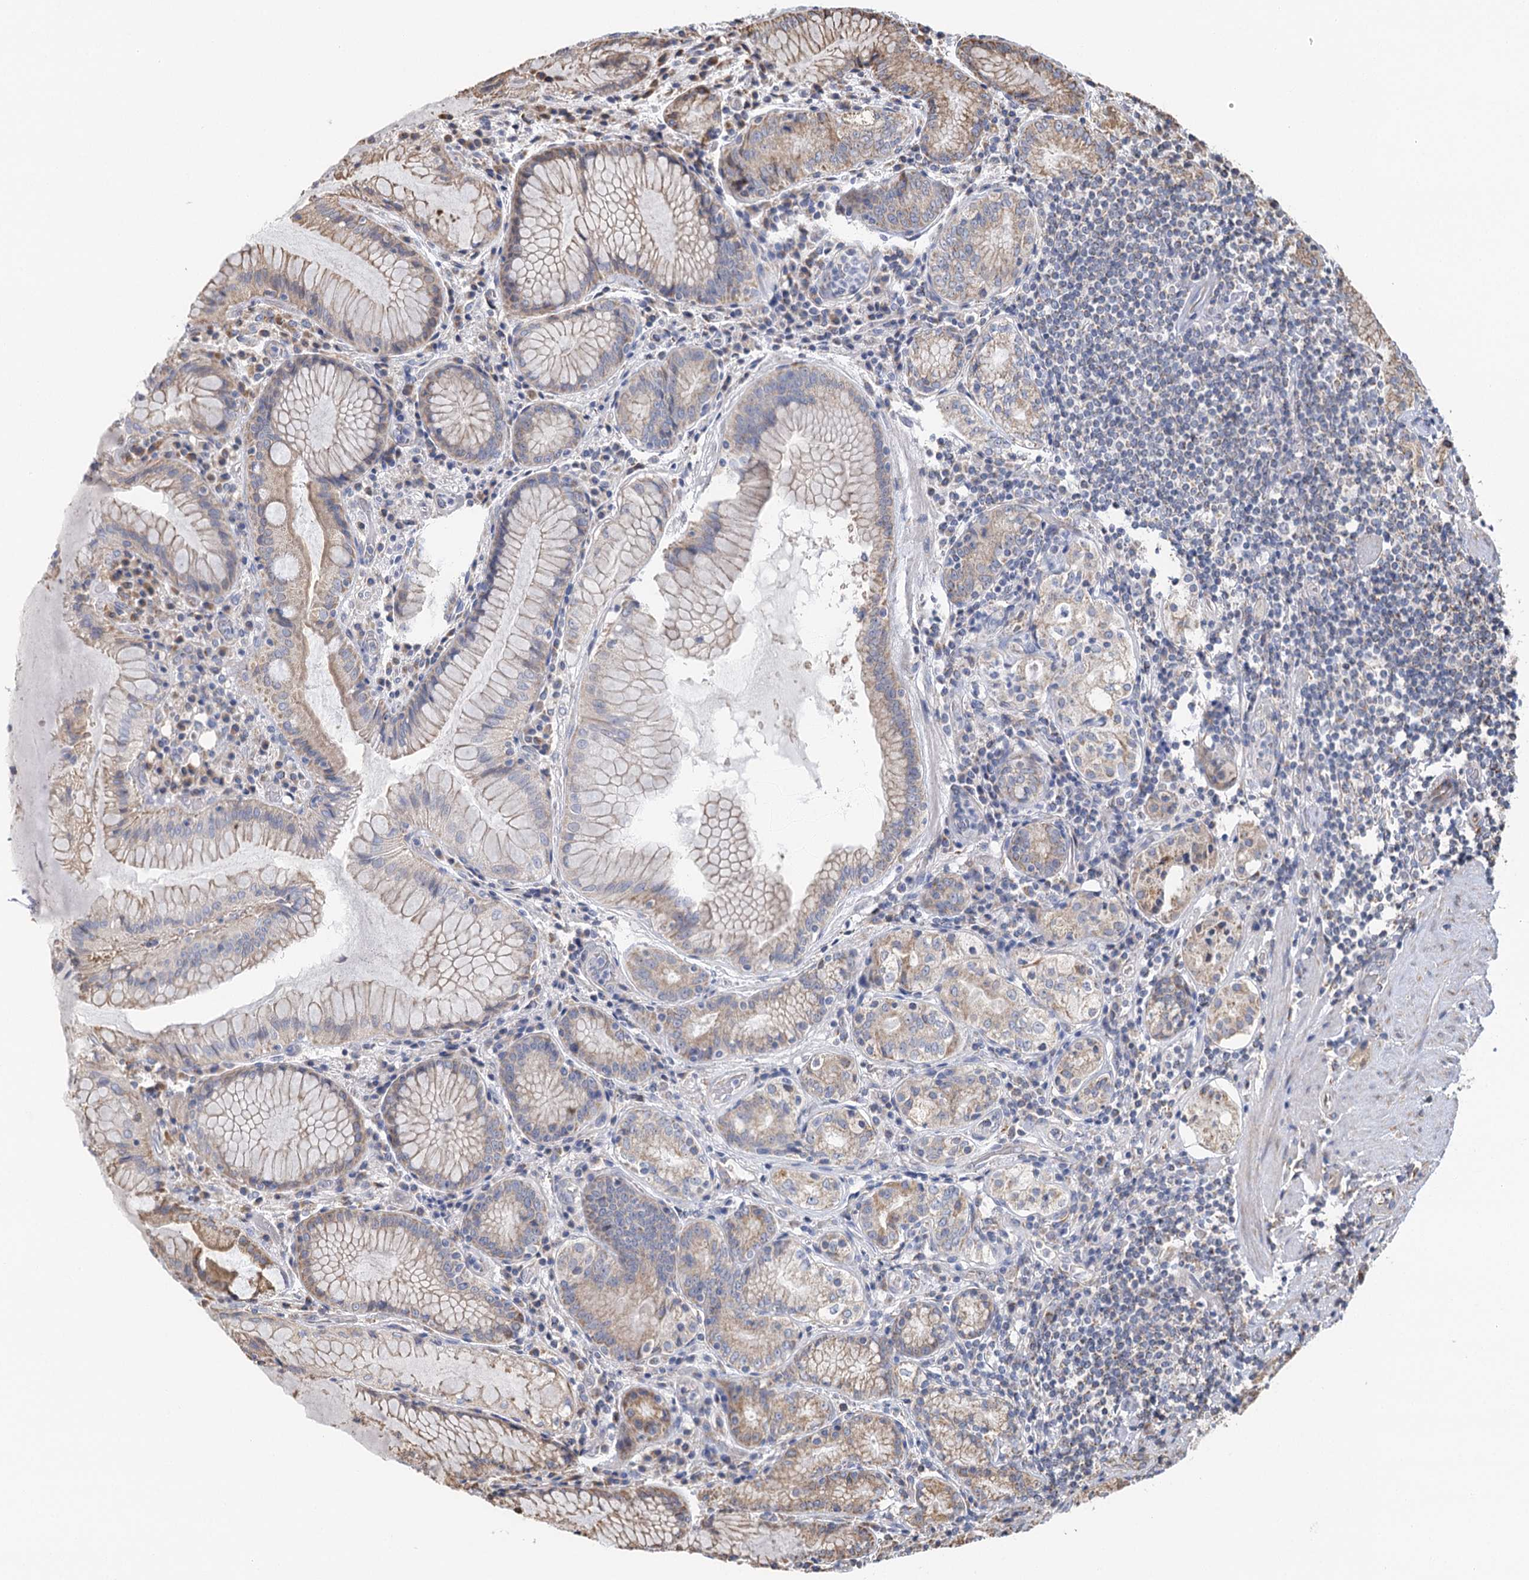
{"staining": {"intensity": "moderate", "quantity": "25%-75%", "location": "cytoplasmic/membranous"}, "tissue": "stomach", "cell_type": "Glandular cells", "image_type": "normal", "snomed": [{"axis": "morphology", "description": "Normal tissue, NOS"}, {"axis": "topography", "description": "Stomach, upper"}, {"axis": "topography", "description": "Stomach, lower"}], "caption": "Immunohistochemical staining of benign human stomach exhibits moderate cytoplasmic/membranous protein staining in about 25%-75% of glandular cells.", "gene": "IL11RA", "patient": {"sex": "female", "age": 76}}